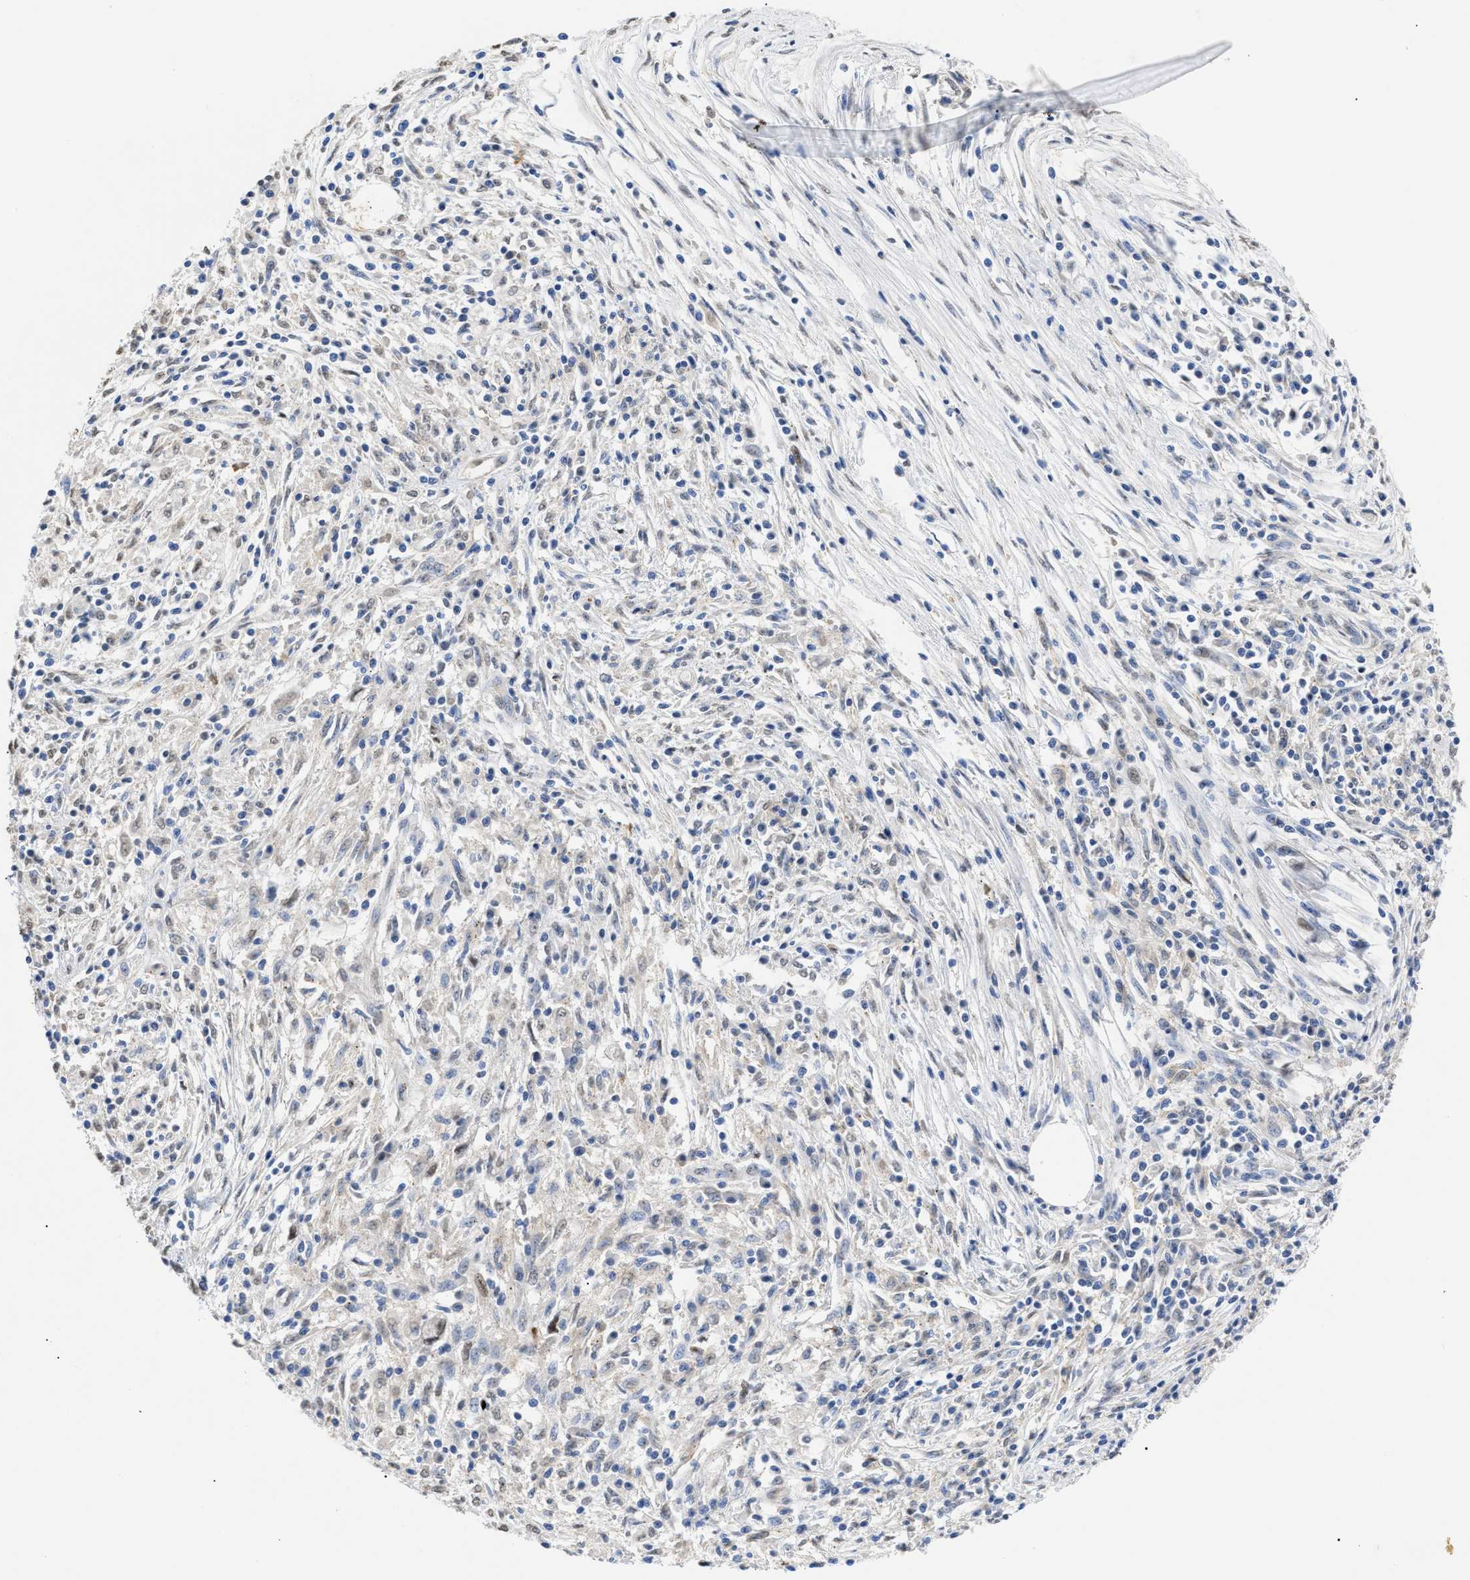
{"staining": {"intensity": "weak", "quantity": "25%-75%", "location": "cytoplasmic/membranous"}, "tissue": "pancreatic cancer", "cell_type": "Tumor cells", "image_type": "cancer", "snomed": [{"axis": "morphology", "description": "Adenocarcinoma, NOS"}, {"axis": "topography", "description": "Pancreas"}], "caption": "About 25%-75% of tumor cells in human pancreatic cancer (adenocarcinoma) display weak cytoplasmic/membranous protein staining as visualized by brown immunohistochemical staining.", "gene": "SFXN5", "patient": {"sex": "female", "age": 70}}